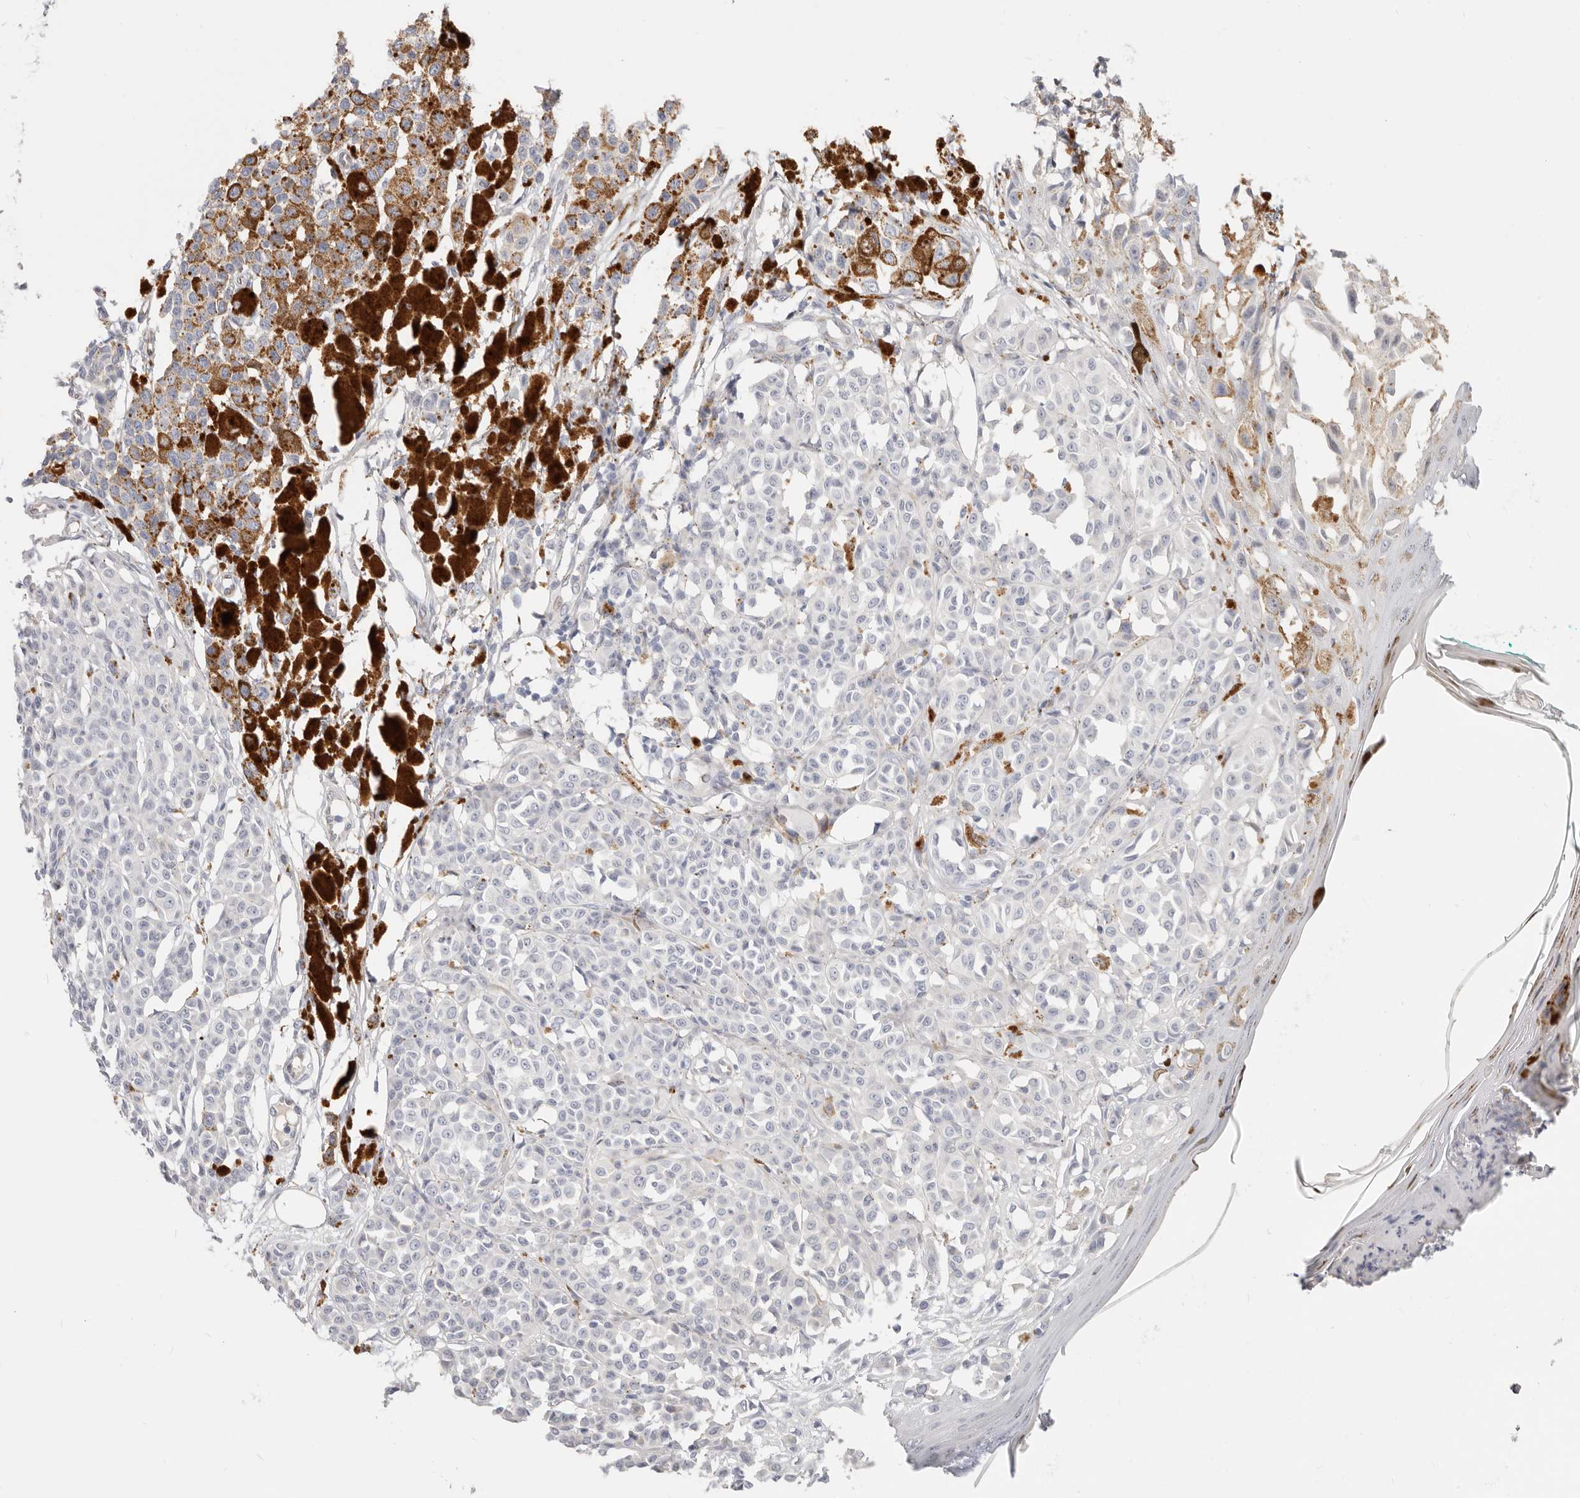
{"staining": {"intensity": "moderate", "quantity": "<25%", "location": "cytoplasmic/membranous"}, "tissue": "melanoma", "cell_type": "Tumor cells", "image_type": "cancer", "snomed": [{"axis": "morphology", "description": "Malignant melanoma, NOS"}, {"axis": "topography", "description": "Skin of leg"}], "caption": "Protein expression by IHC exhibits moderate cytoplasmic/membranous staining in approximately <25% of tumor cells in melanoma.", "gene": "ZRANB1", "patient": {"sex": "female", "age": 72}}